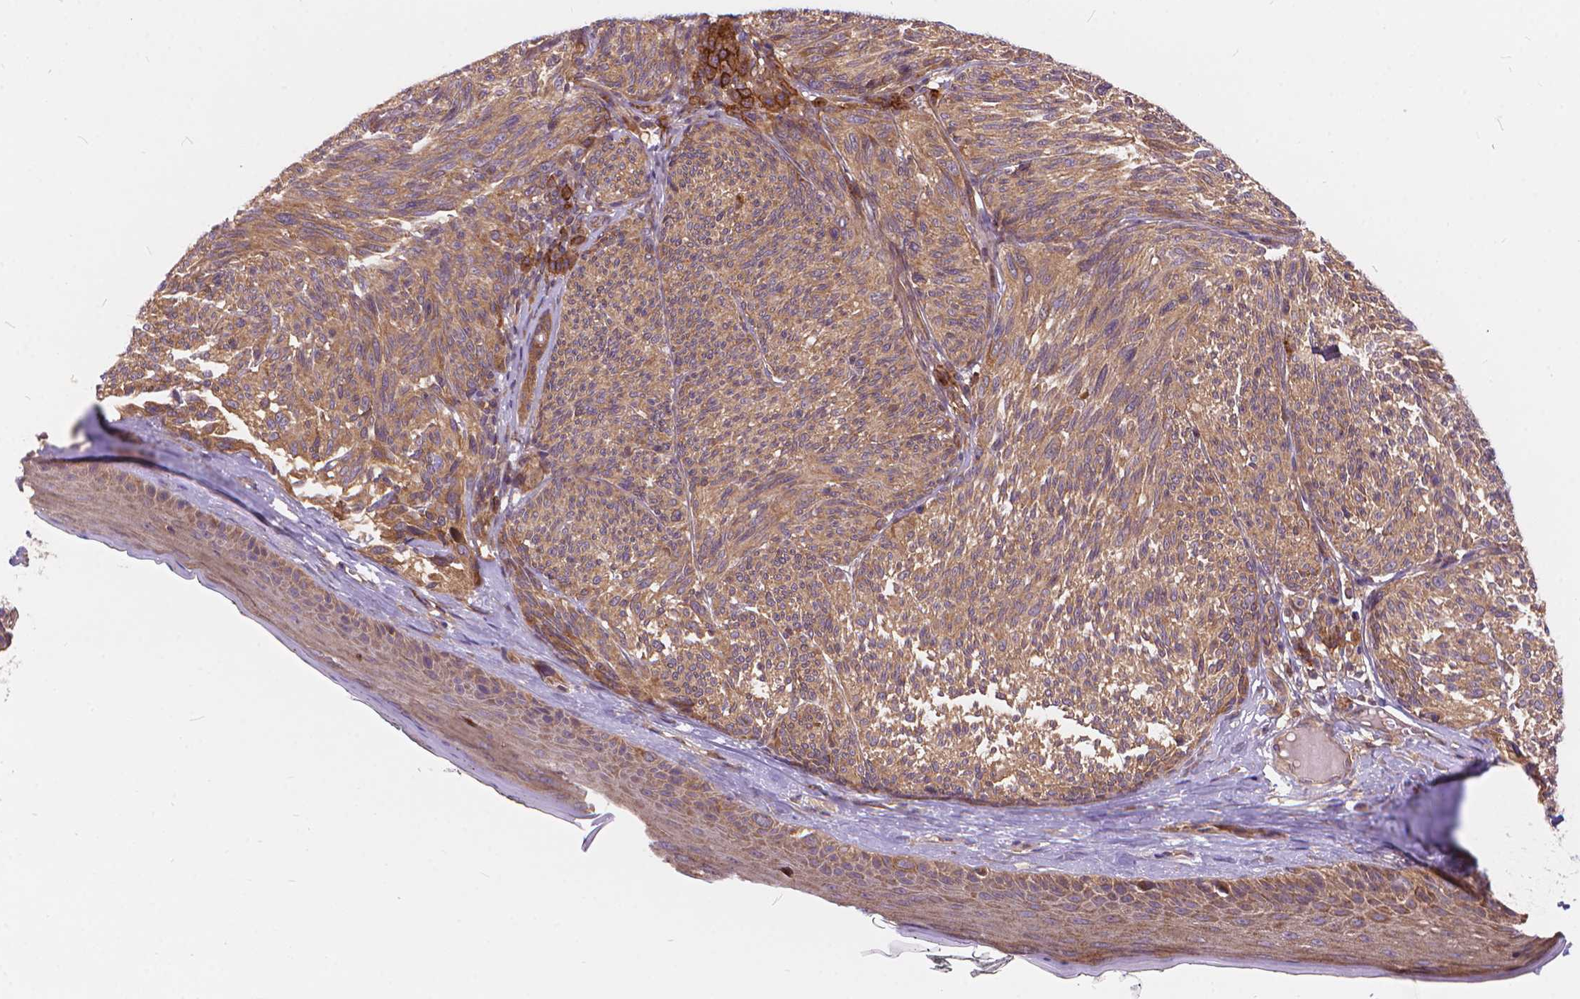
{"staining": {"intensity": "weak", "quantity": ">75%", "location": "cytoplasmic/membranous"}, "tissue": "melanoma", "cell_type": "Tumor cells", "image_type": "cancer", "snomed": [{"axis": "morphology", "description": "Malignant melanoma, NOS"}, {"axis": "topography", "description": "Skin"}], "caption": "High-magnification brightfield microscopy of malignant melanoma stained with DAB (3,3'-diaminobenzidine) (brown) and counterstained with hematoxylin (blue). tumor cells exhibit weak cytoplasmic/membranous expression is appreciated in approximately>75% of cells. Using DAB (brown) and hematoxylin (blue) stains, captured at high magnification using brightfield microscopy.", "gene": "ARAP1", "patient": {"sex": "male", "age": 79}}